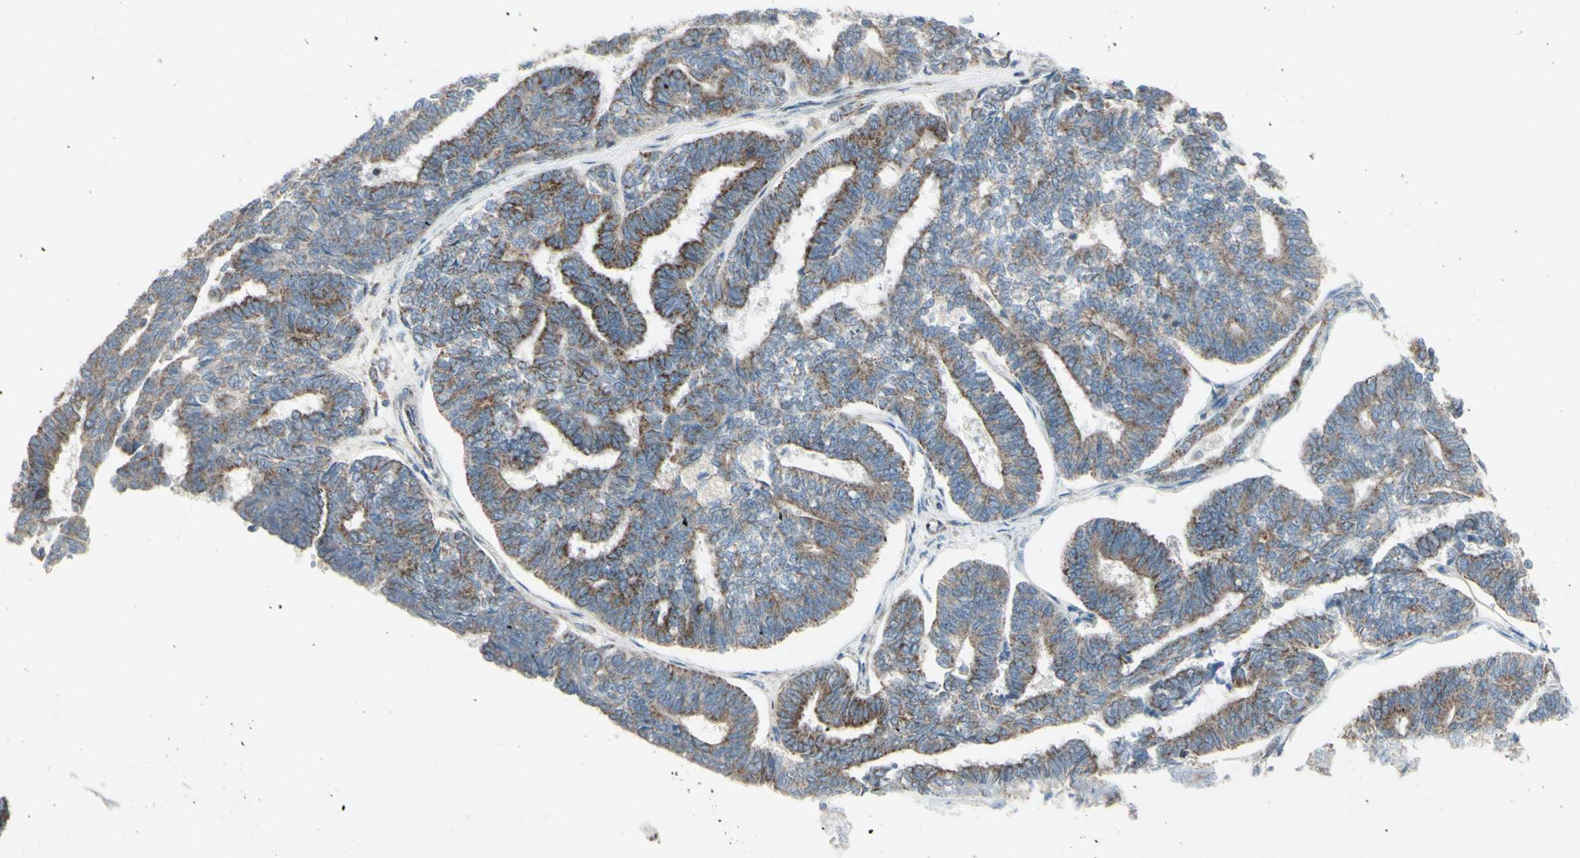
{"staining": {"intensity": "weak", "quantity": "25%-75%", "location": "cytoplasmic/membranous"}, "tissue": "endometrial cancer", "cell_type": "Tumor cells", "image_type": "cancer", "snomed": [{"axis": "morphology", "description": "Adenocarcinoma, NOS"}, {"axis": "topography", "description": "Endometrium"}], "caption": "Adenocarcinoma (endometrial) was stained to show a protein in brown. There is low levels of weak cytoplasmic/membranous staining in approximately 25%-75% of tumor cells.", "gene": "FAM171B", "patient": {"sex": "female", "age": 70}}